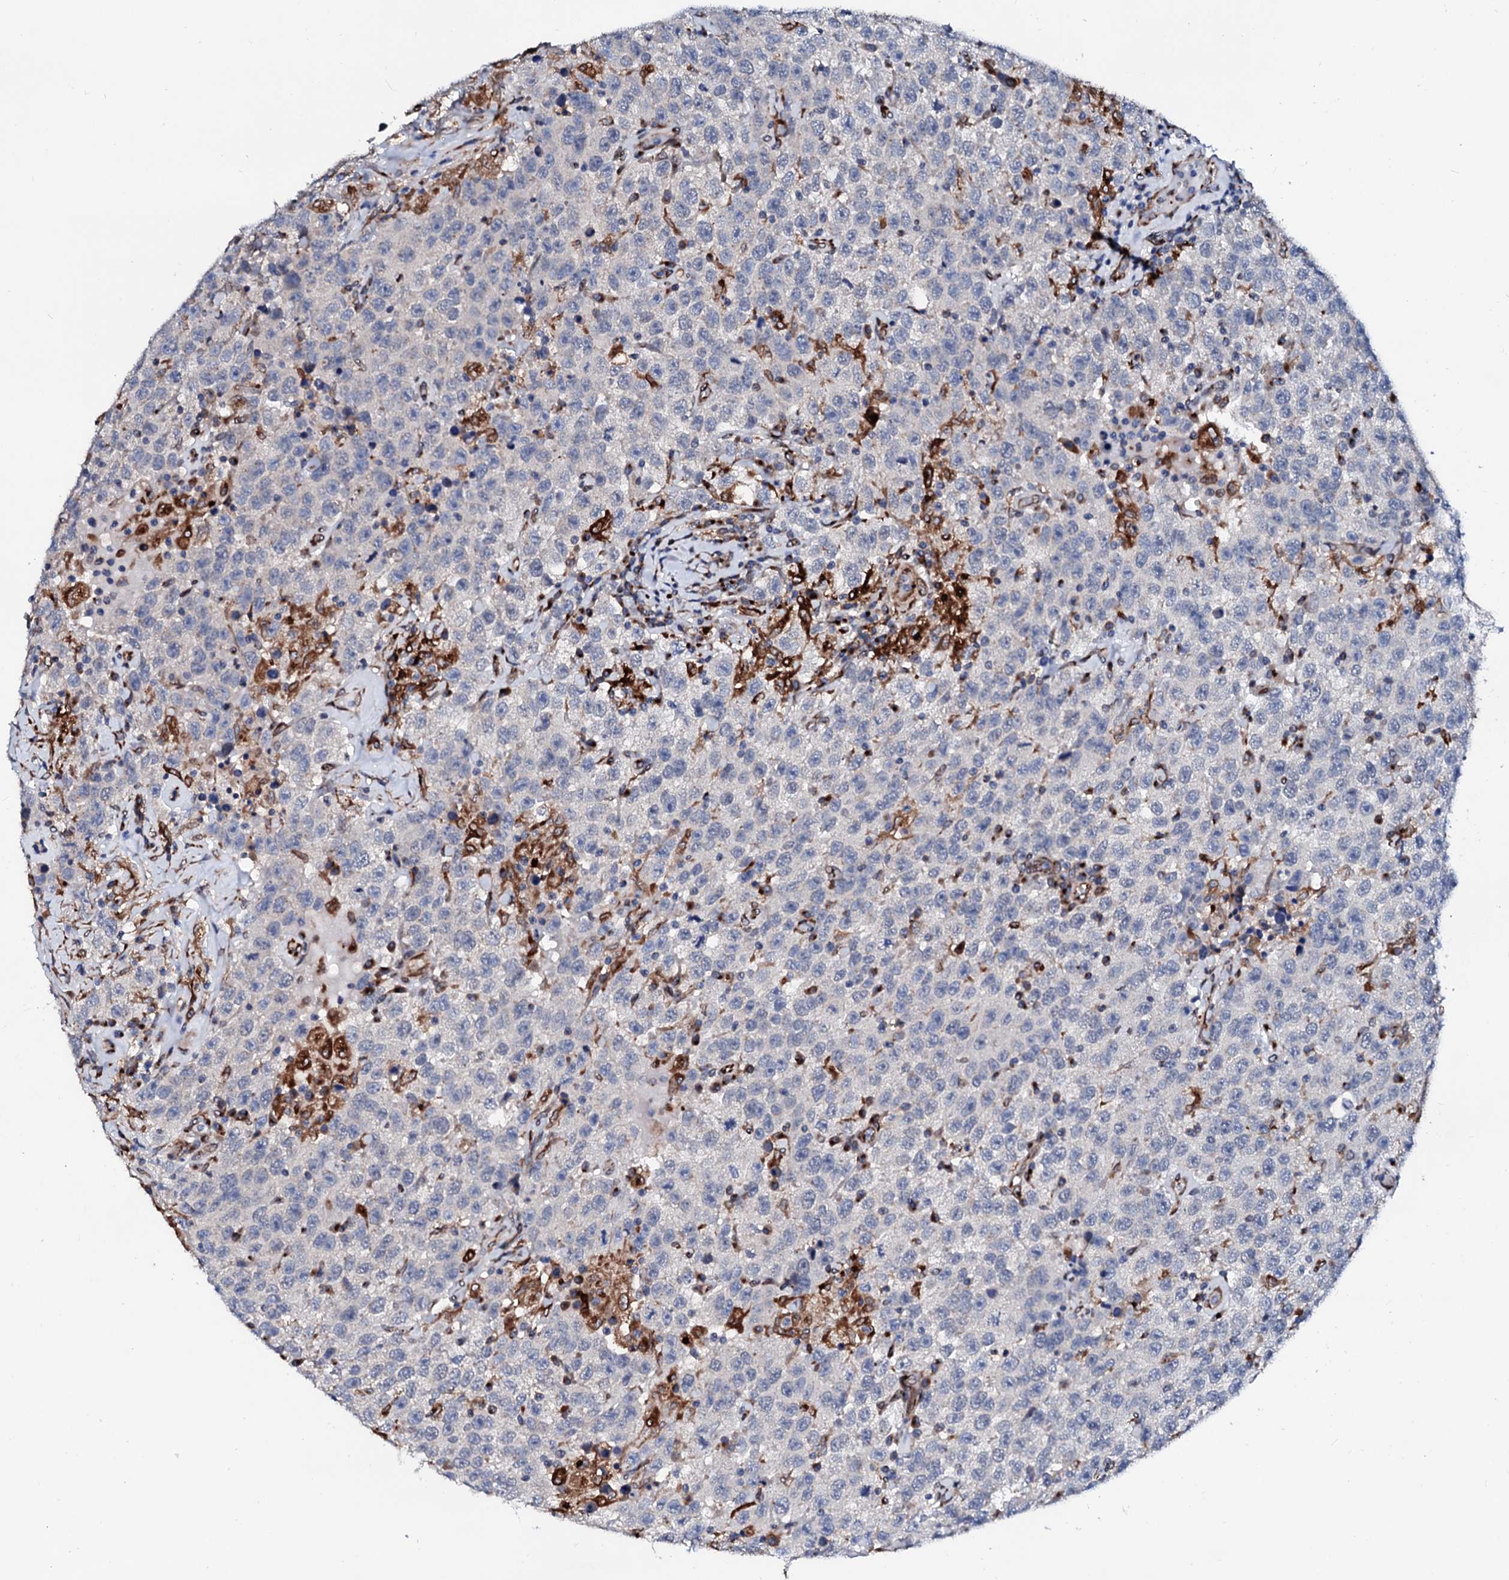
{"staining": {"intensity": "negative", "quantity": "none", "location": "none"}, "tissue": "testis cancer", "cell_type": "Tumor cells", "image_type": "cancer", "snomed": [{"axis": "morphology", "description": "Seminoma, NOS"}, {"axis": "topography", "description": "Testis"}], "caption": "Image shows no significant protein staining in tumor cells of testis cancer. (Brightfield microscopy of DAB (3,3'-diaminobenzidine) immunohistochemistry (IHC) at high magnification).", "gene": "TMCO3", "patient": {"sex": "male", "age": 41}}